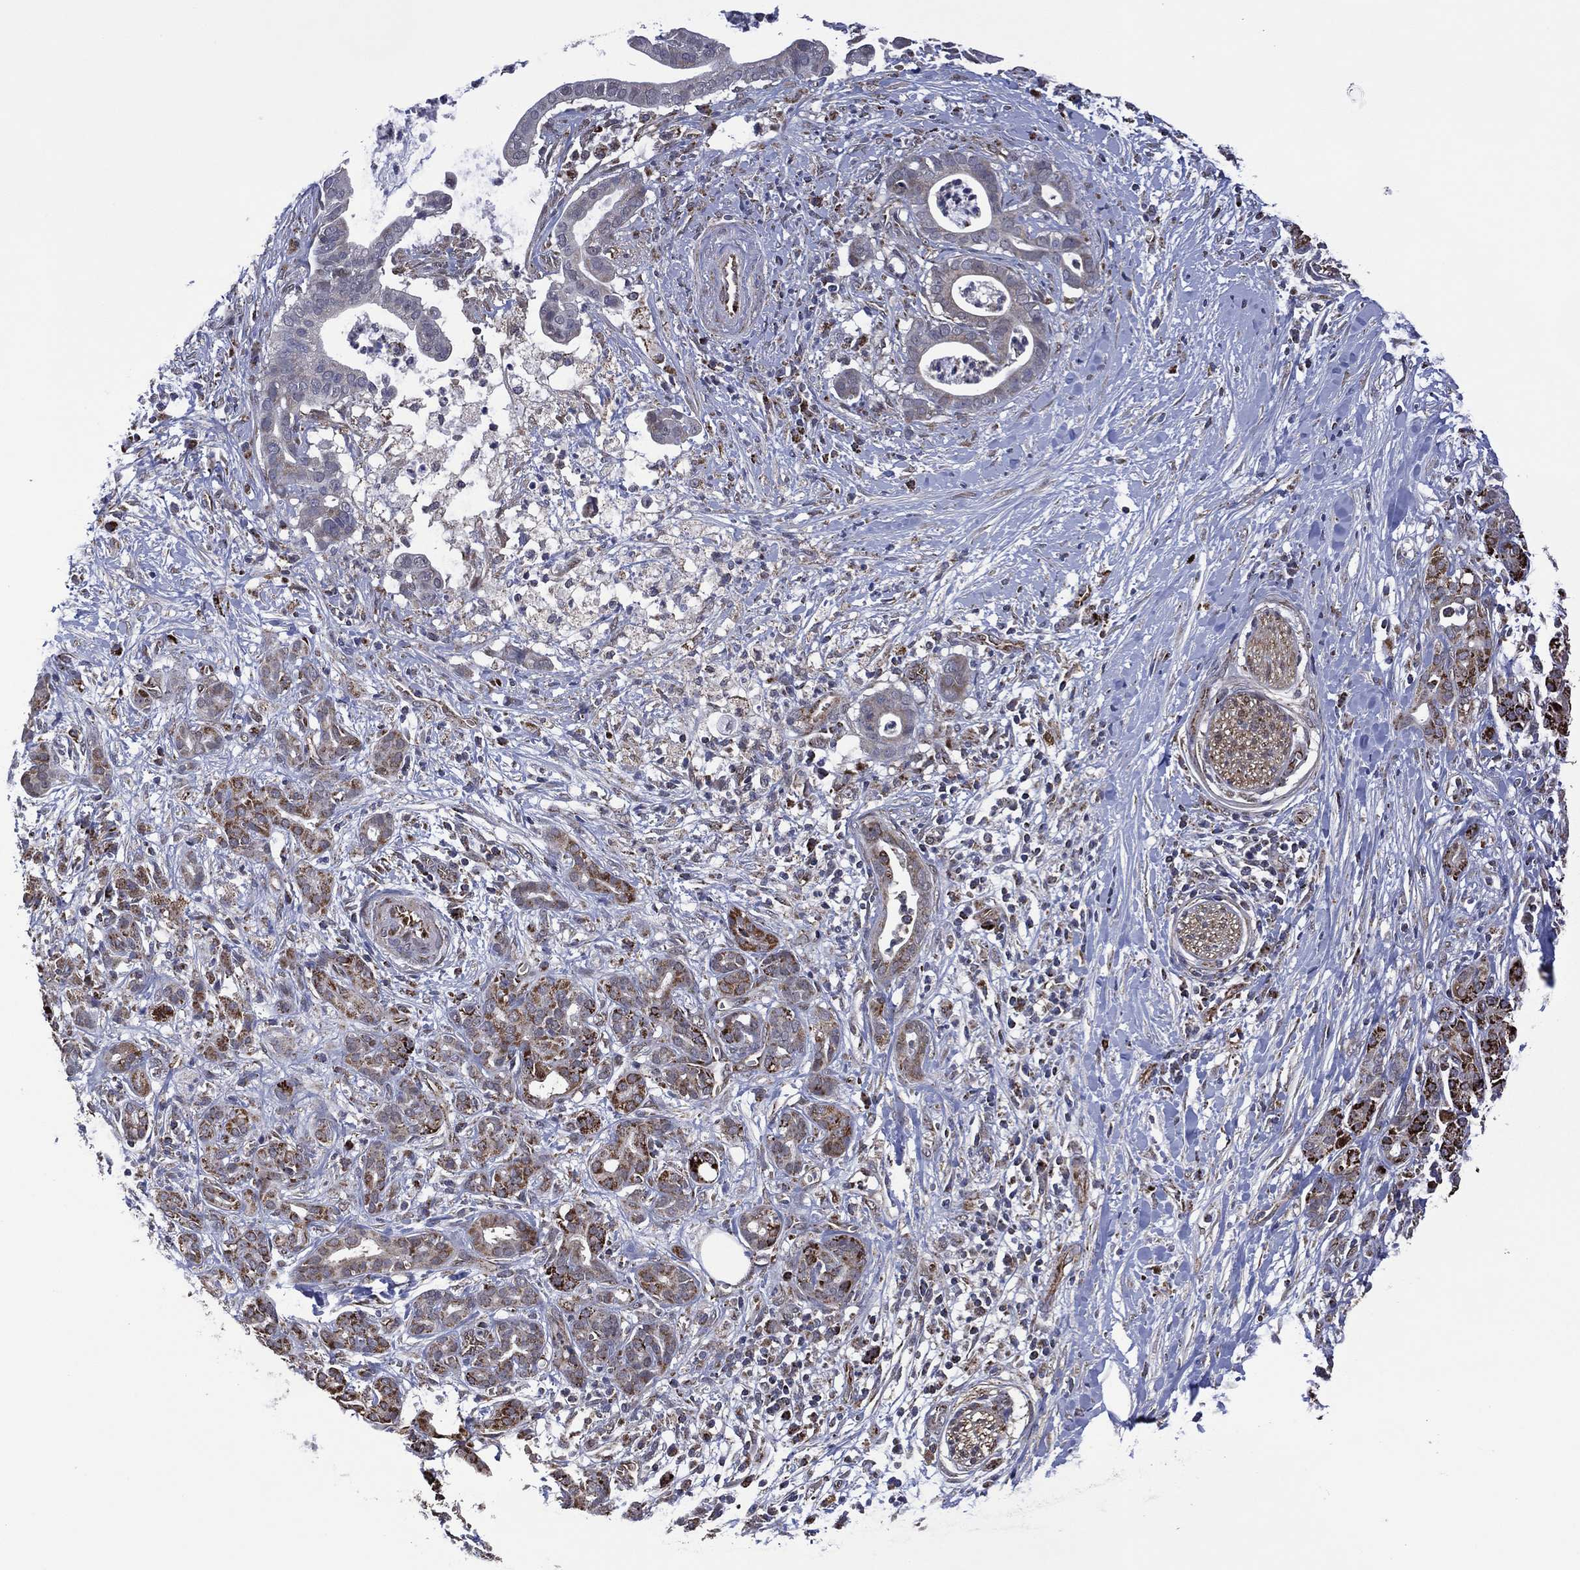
{"staining": {"intensity": "weak", "quantity": "25%-75%", "location": "cytoplasmic/membranous"}, "tissue": "pancreatic cancer", "cell_type": "Tumor cells", "image_type": "cancer", "snomed": [{"axis": "morphology", "description": "Adenocarcinoma, NOS"}, {"axis": "topography", "description": "Pancreas"}], "caption": "Protein expression analysis of human pancreatic cancer (adenocarcinoma) reveals weak cytoplasmic/membranous positivity in approximately 25%-75% of tumor cells.", "gene": "HTD2", "patient": {"sex": "male", "age": 61}}